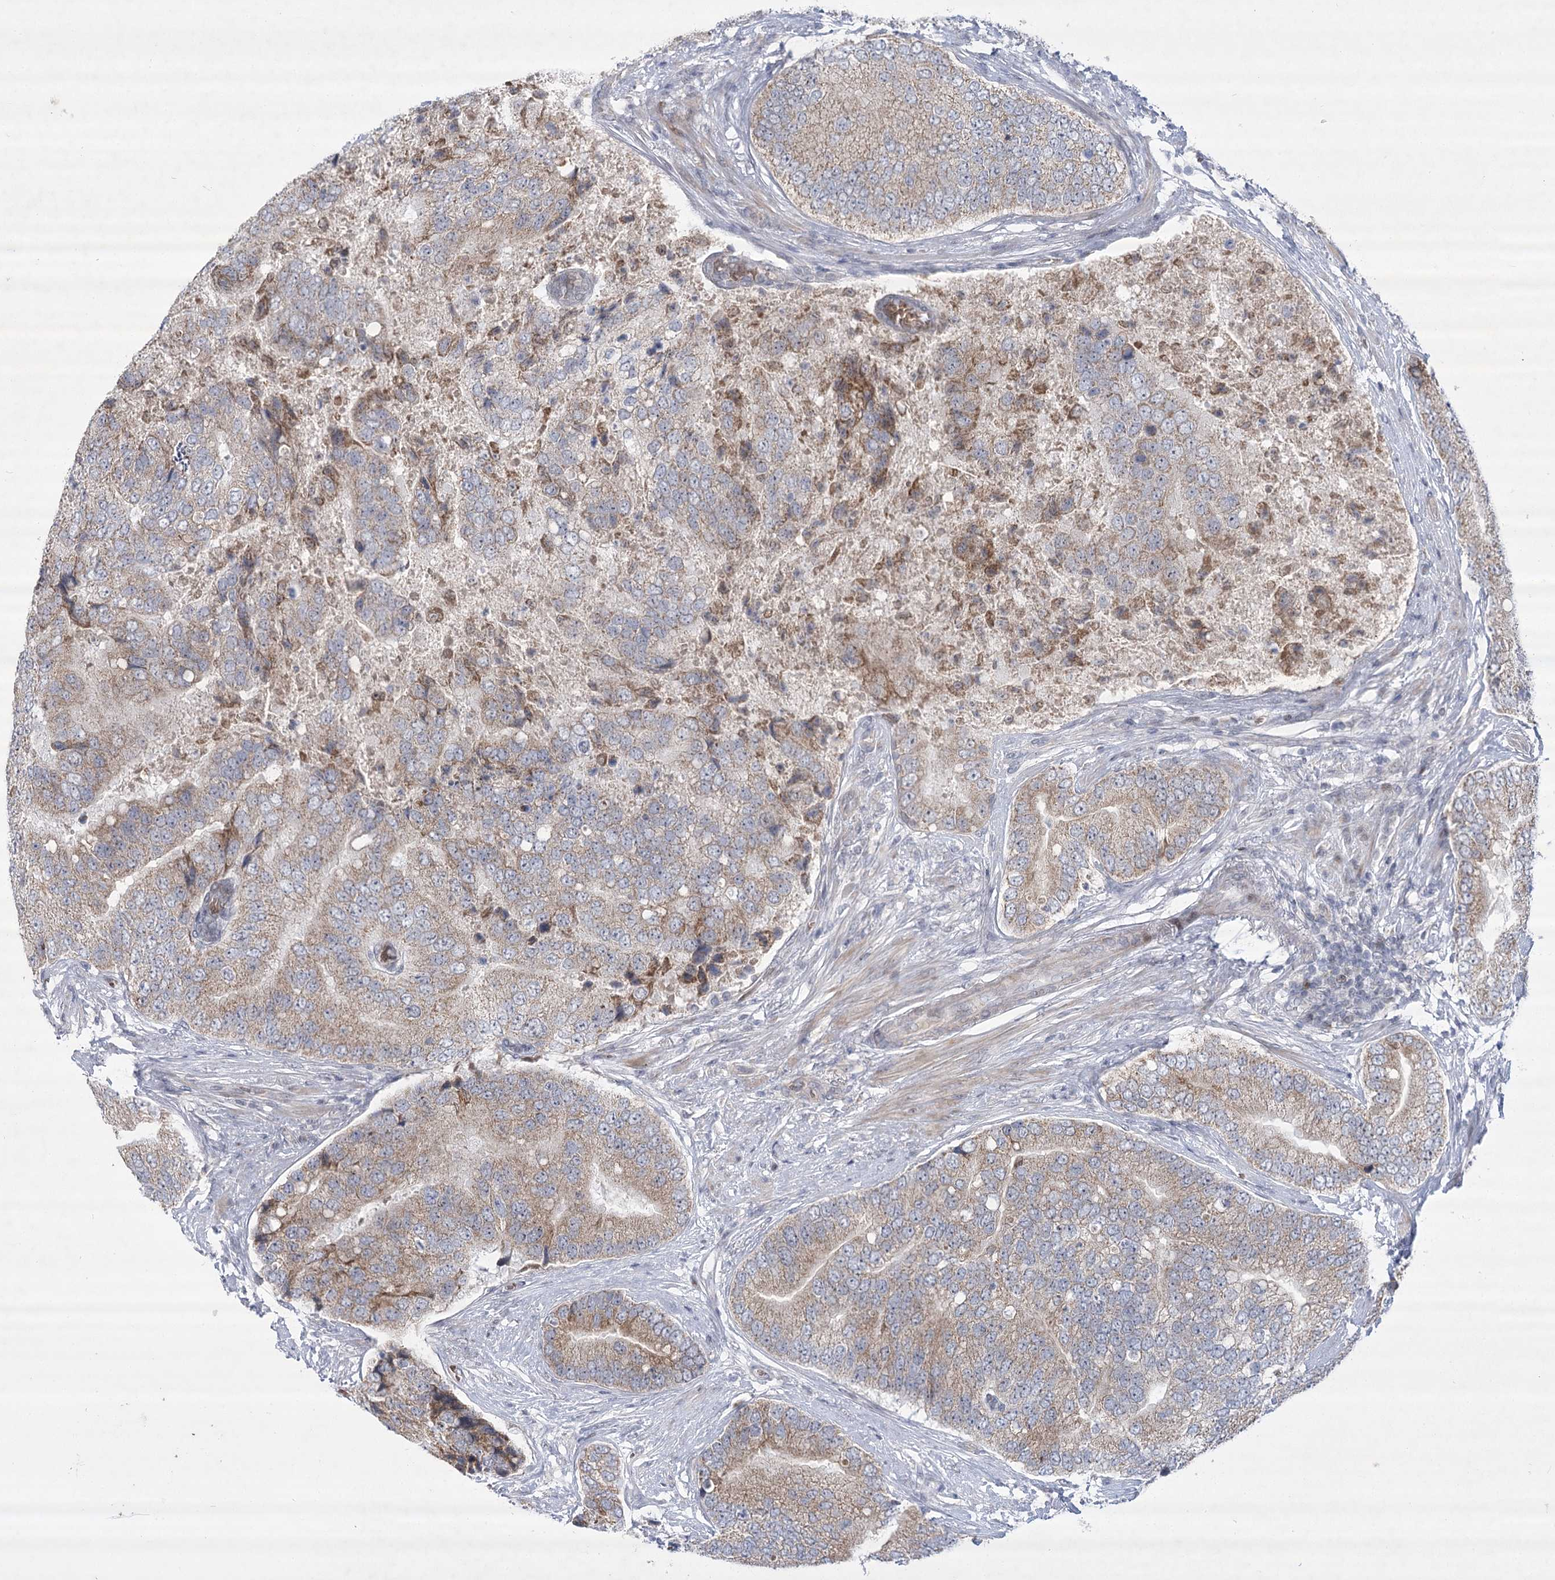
{"staining": {"intensity": "weak", "quantity": "25%-75%", "location": "cytoplasmic/membranous"}, "tissue": "prostate cancer", "cell_type": "Tumor cells", "image_type": "cancer", "snomed": [{"axis": "morphology", "description": "Adenocarcinoma, High grade"}, {"axis": "topography", "description": "Prostate"}], "caption": "High-magnification brightfield microscopy of prostate cancer stained with DAB (3,3'-diaminobenzidine) (brown) and counterstained with hematoxylin (blue). tumor cells exhibit weak cytoplasmic/membranous positivity is present in approximately25%-75% of cells. (IHC, brightfield microscopy, high magnification).", "gene": "NSMCE4A", "patient": {"sex": "male", "age": 70}}